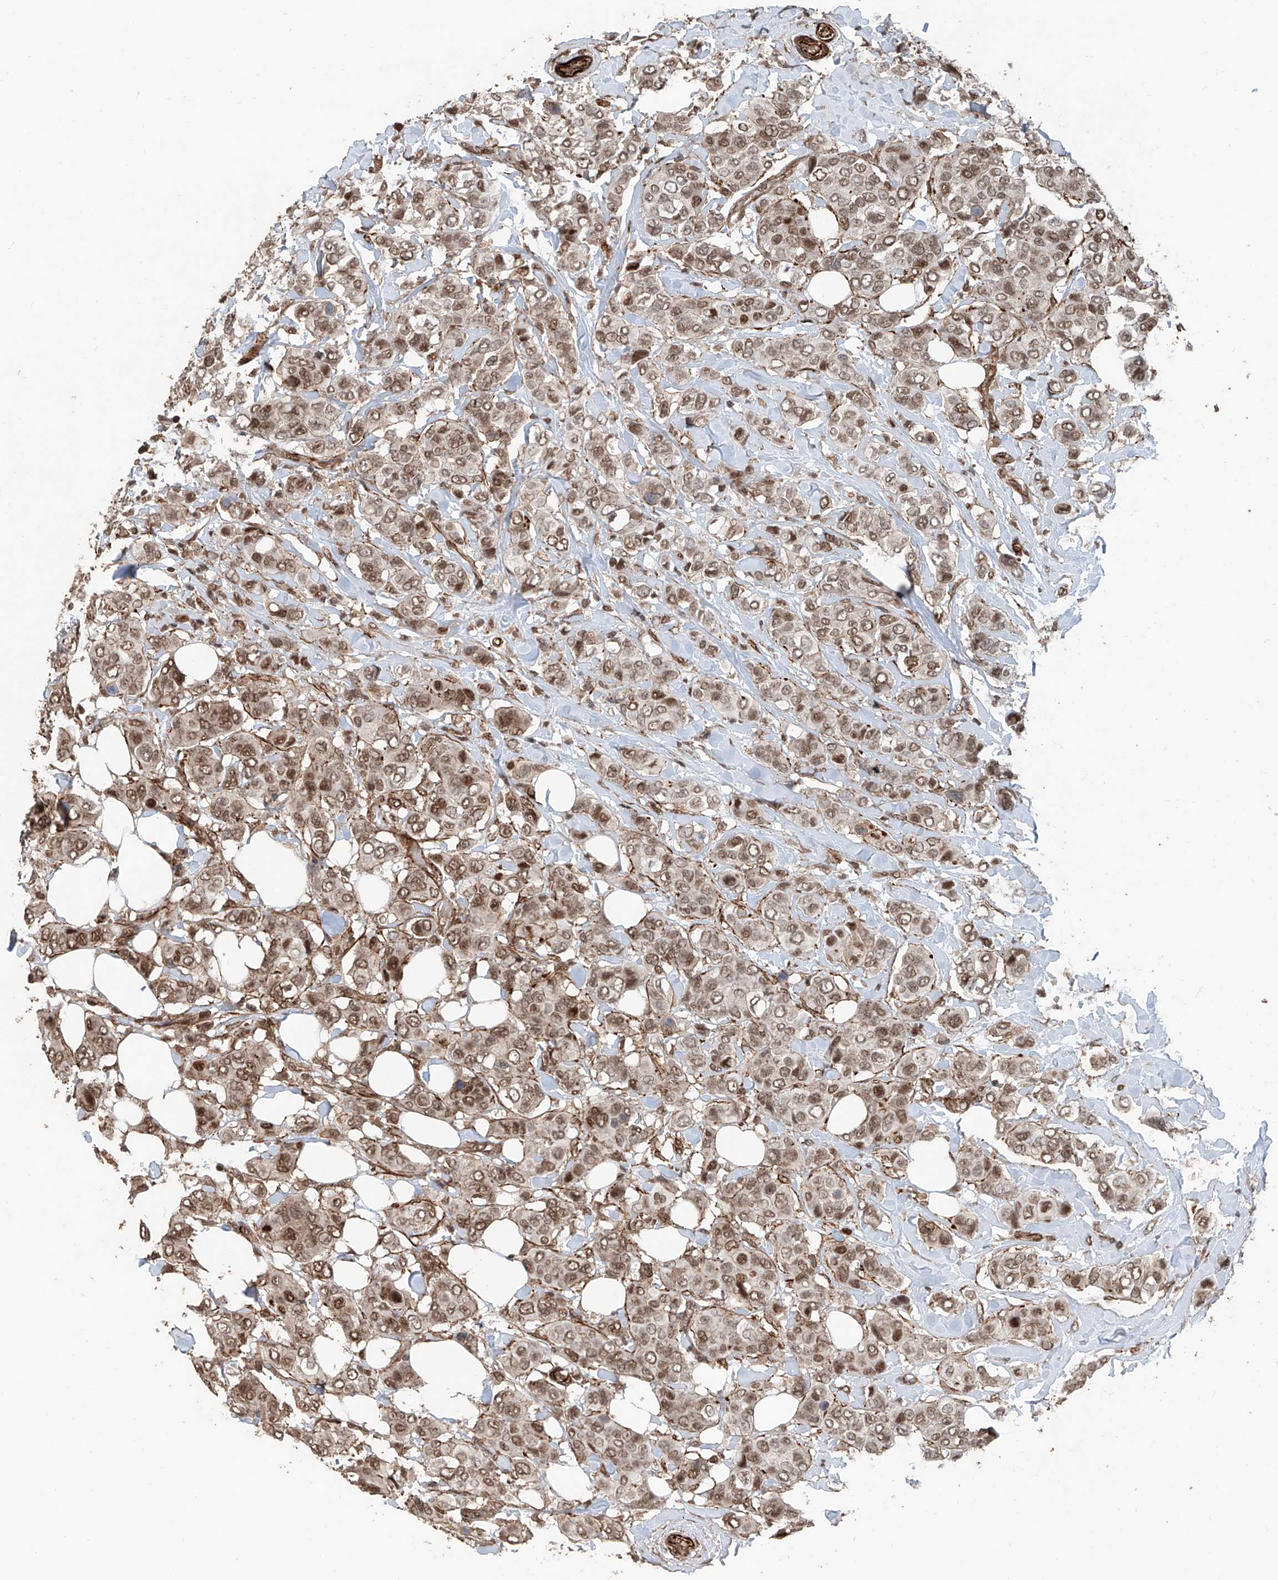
{"staining": {"intensity": "moderate", "quantity": ">75%", "location": "nuclear"}, "tissue": "breast cancer", "cell_type": "Tumor cells", "image_type": "cancer", "snomed": [{"axis": "morphology", "description": "Lobular carcinoma"}, {"axis": "topography", "description": "Breast"}], "caption": "DAB (3,3'-diaminobenzidine) immunohistochemical staining of breast cancer (lobular carcinoma) displays moderate nuclear protein expression in approximately >75% of tumor cells.", "gene": "SDE2", "patient": {"sex": "female", "age": 51}}